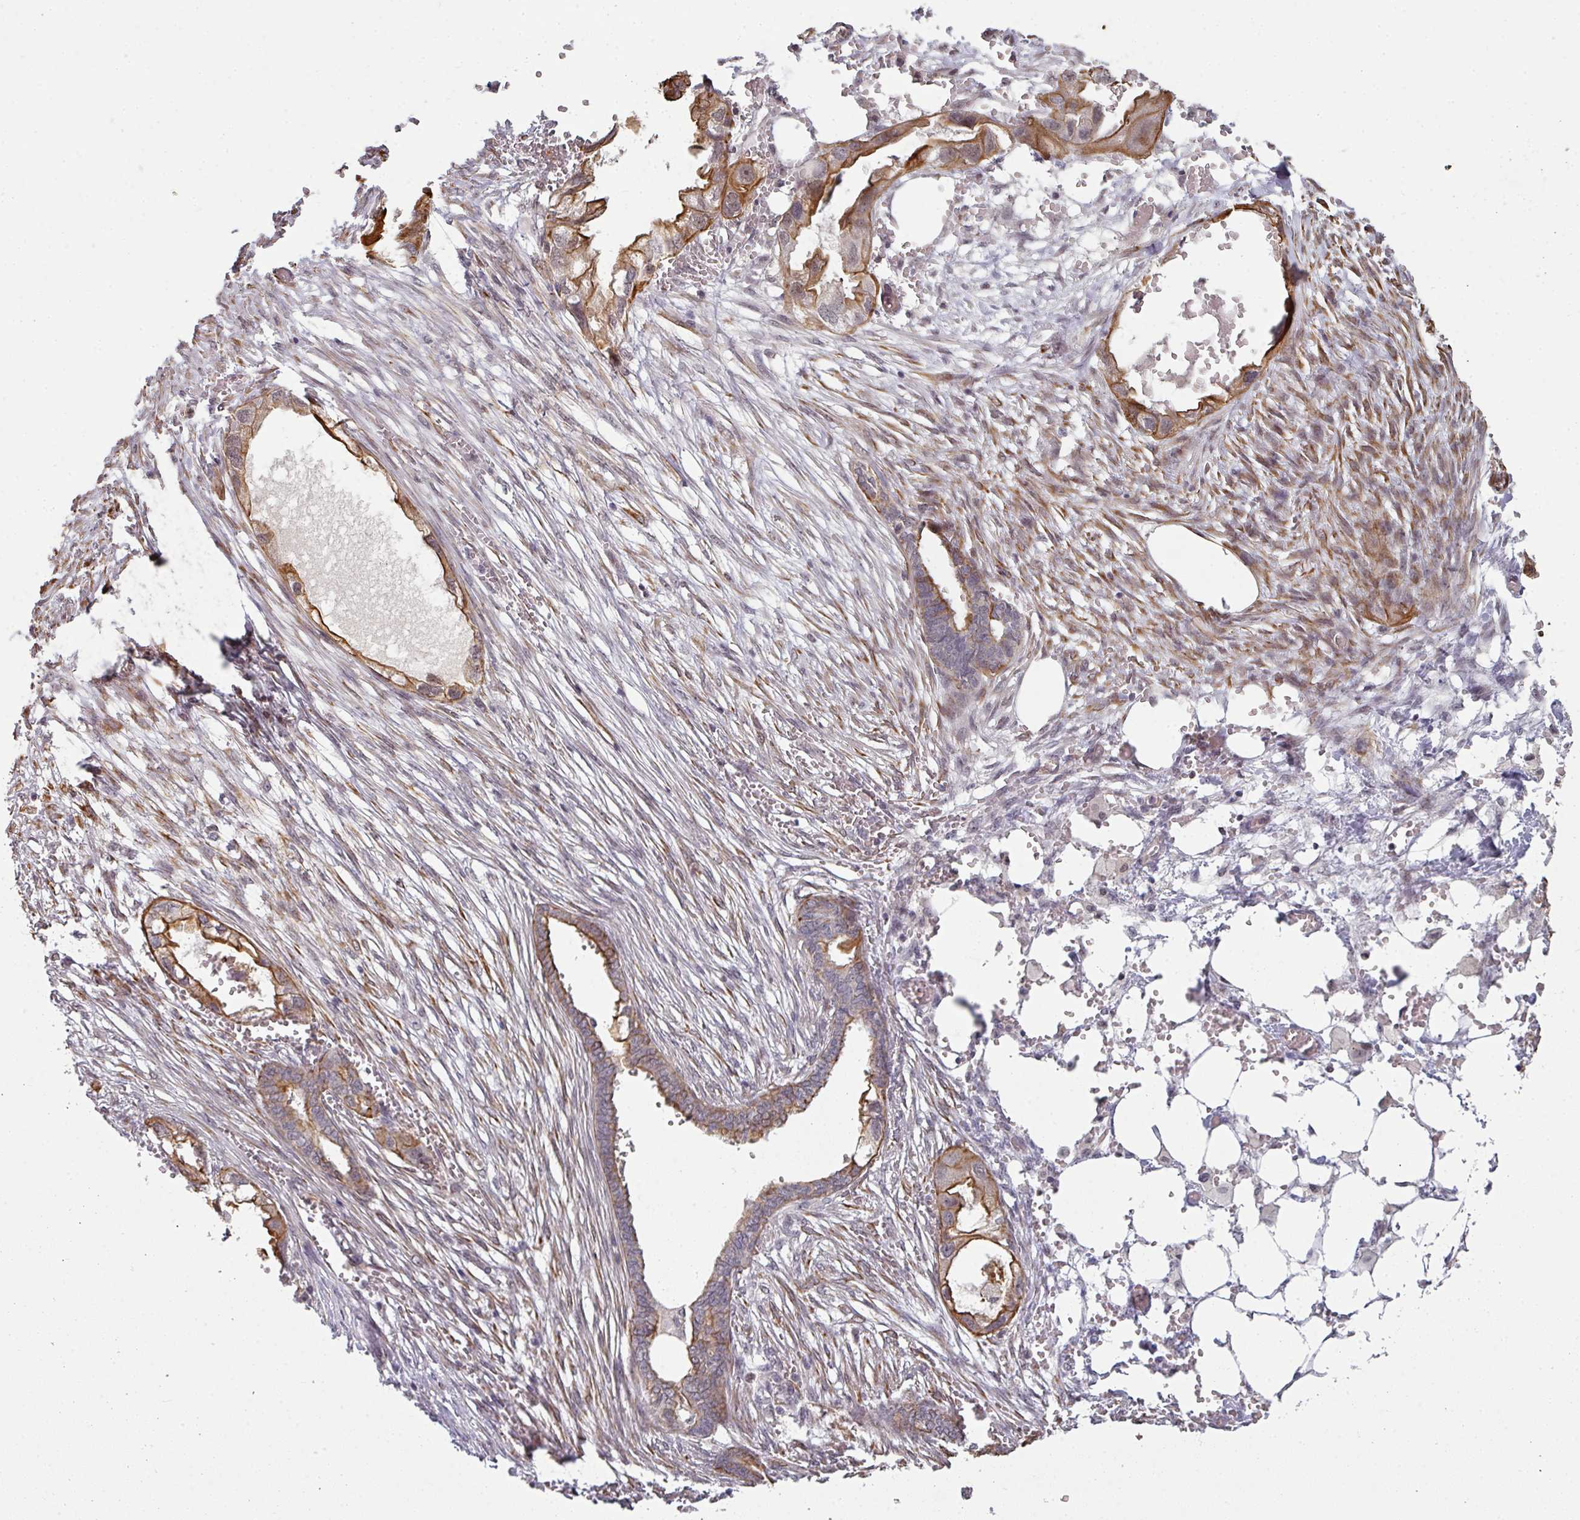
{"staining": {"intensity": "moderate", "quantity": "25%-75%", "location": "cytoplasmic/membranous"}, "tissue": "endometrial cancer", "cell_type": "Tumor cells", "image_type": "cancer", "snomed": [{"axis": "morphology", "description": "Adenocarcinoma, NOS"}, {"axis": "morphology", "description": "Adenocarcinoma, metastatic, NOS"}, {"axis": "topography", "description": "Adipose tissue"}, {"axis": "topography", "description": "Endometrium"}], "caption": "Immunohistochemical staining of endometrial cancer (metastatic adenocarcinoma) shows medium levels of moderate cytoplasmic/membranous positivity in approximately 25%-75% of tumor cells.", "gene": "GTF2H3", "patient": {"sex": "female", "age": 67}}